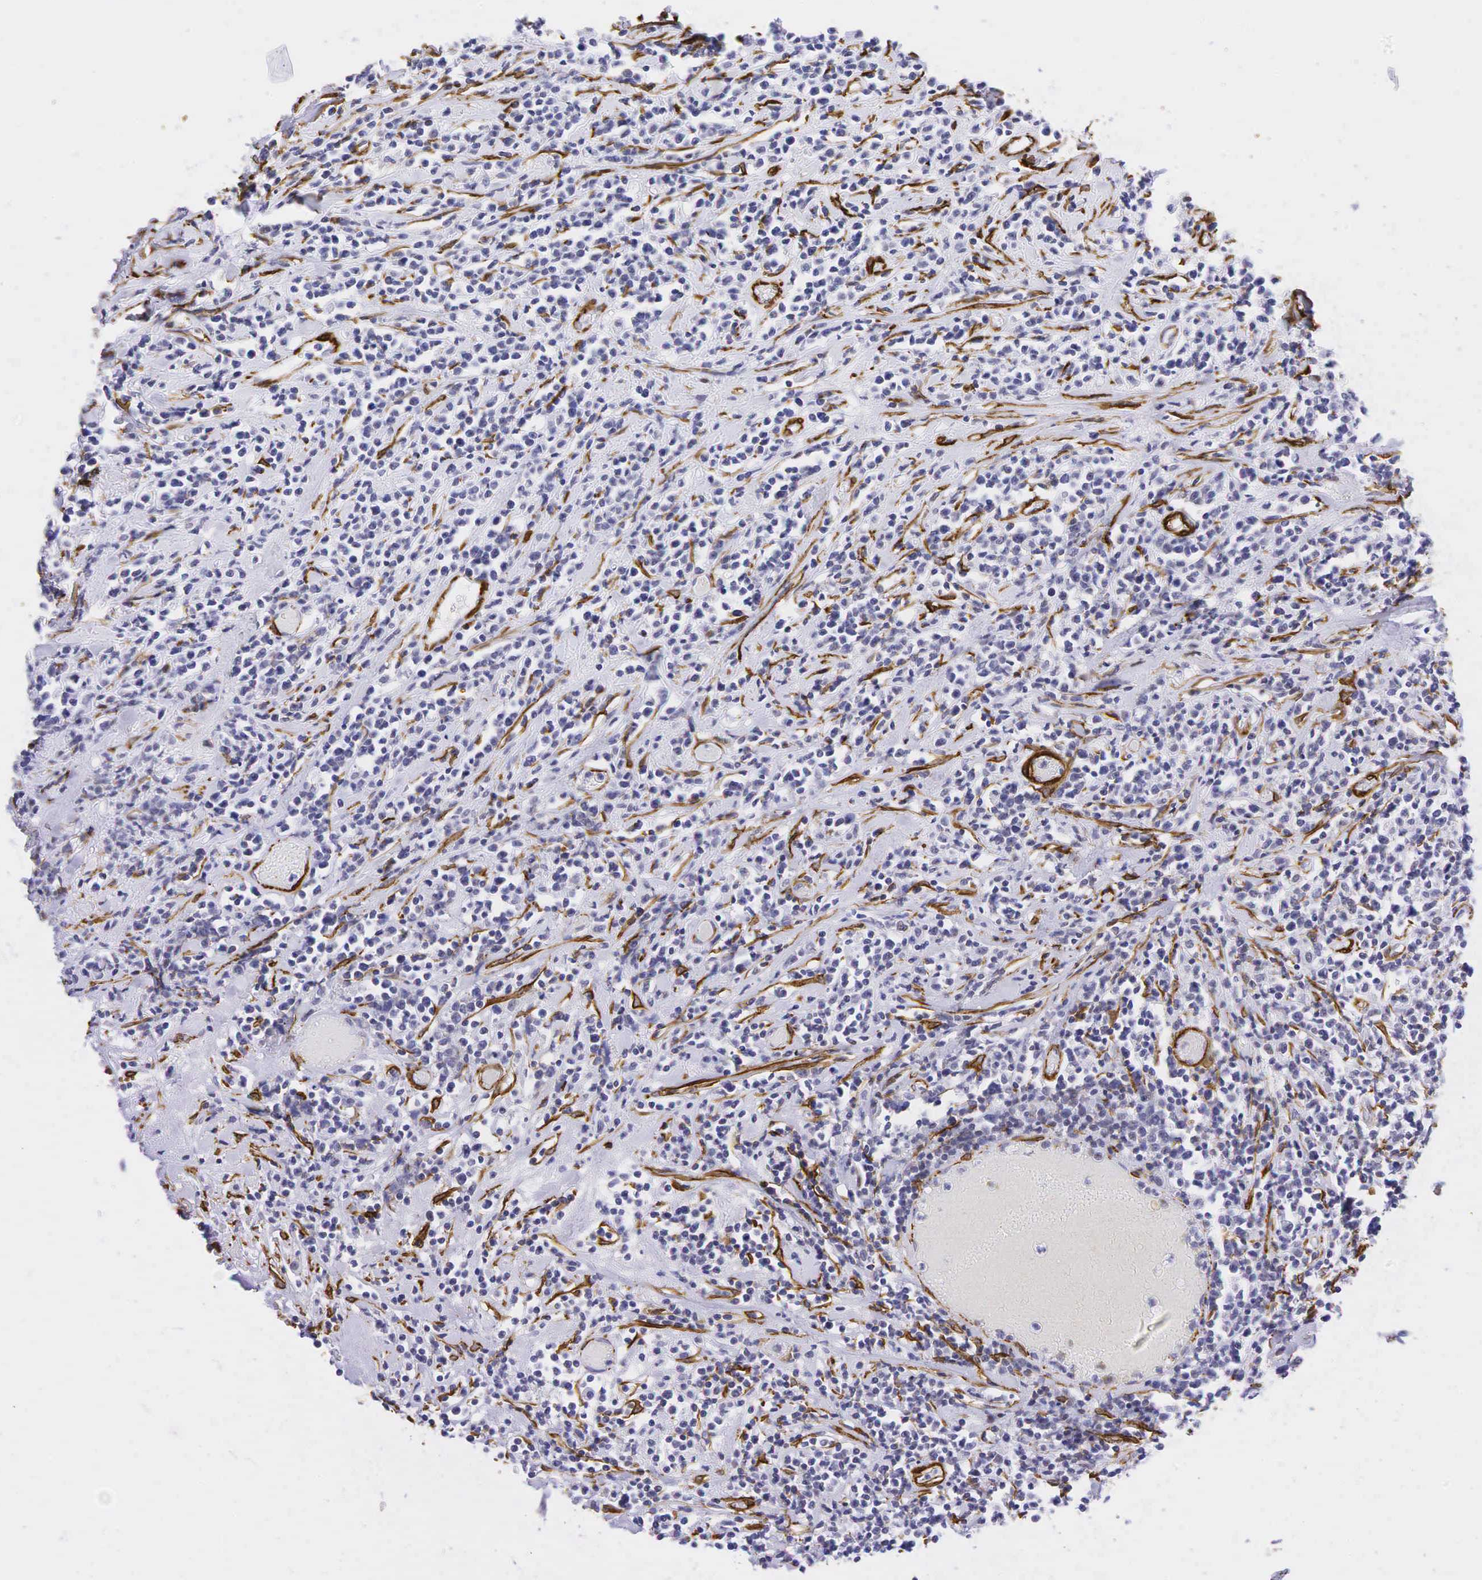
{"staining": {"intensity": "negative", "quantity": "none", "location": "none"}, "tissue": "lymphoma", "cell_type": "Tumor cells", "image_type": "cancer", "snomed": [{"axis": "morphology", "description": "Malignant lymphoma, non-Hodgkin's type, High grade"}, {"axis": "topography", "description": "Colon"}], "caption": "Immunohistochemistry (IHC) of lymphoma demonstrates no positivity in tumor cells.", "gene": "ACTA2", "patient": {"sex": "male", "age": 82}}